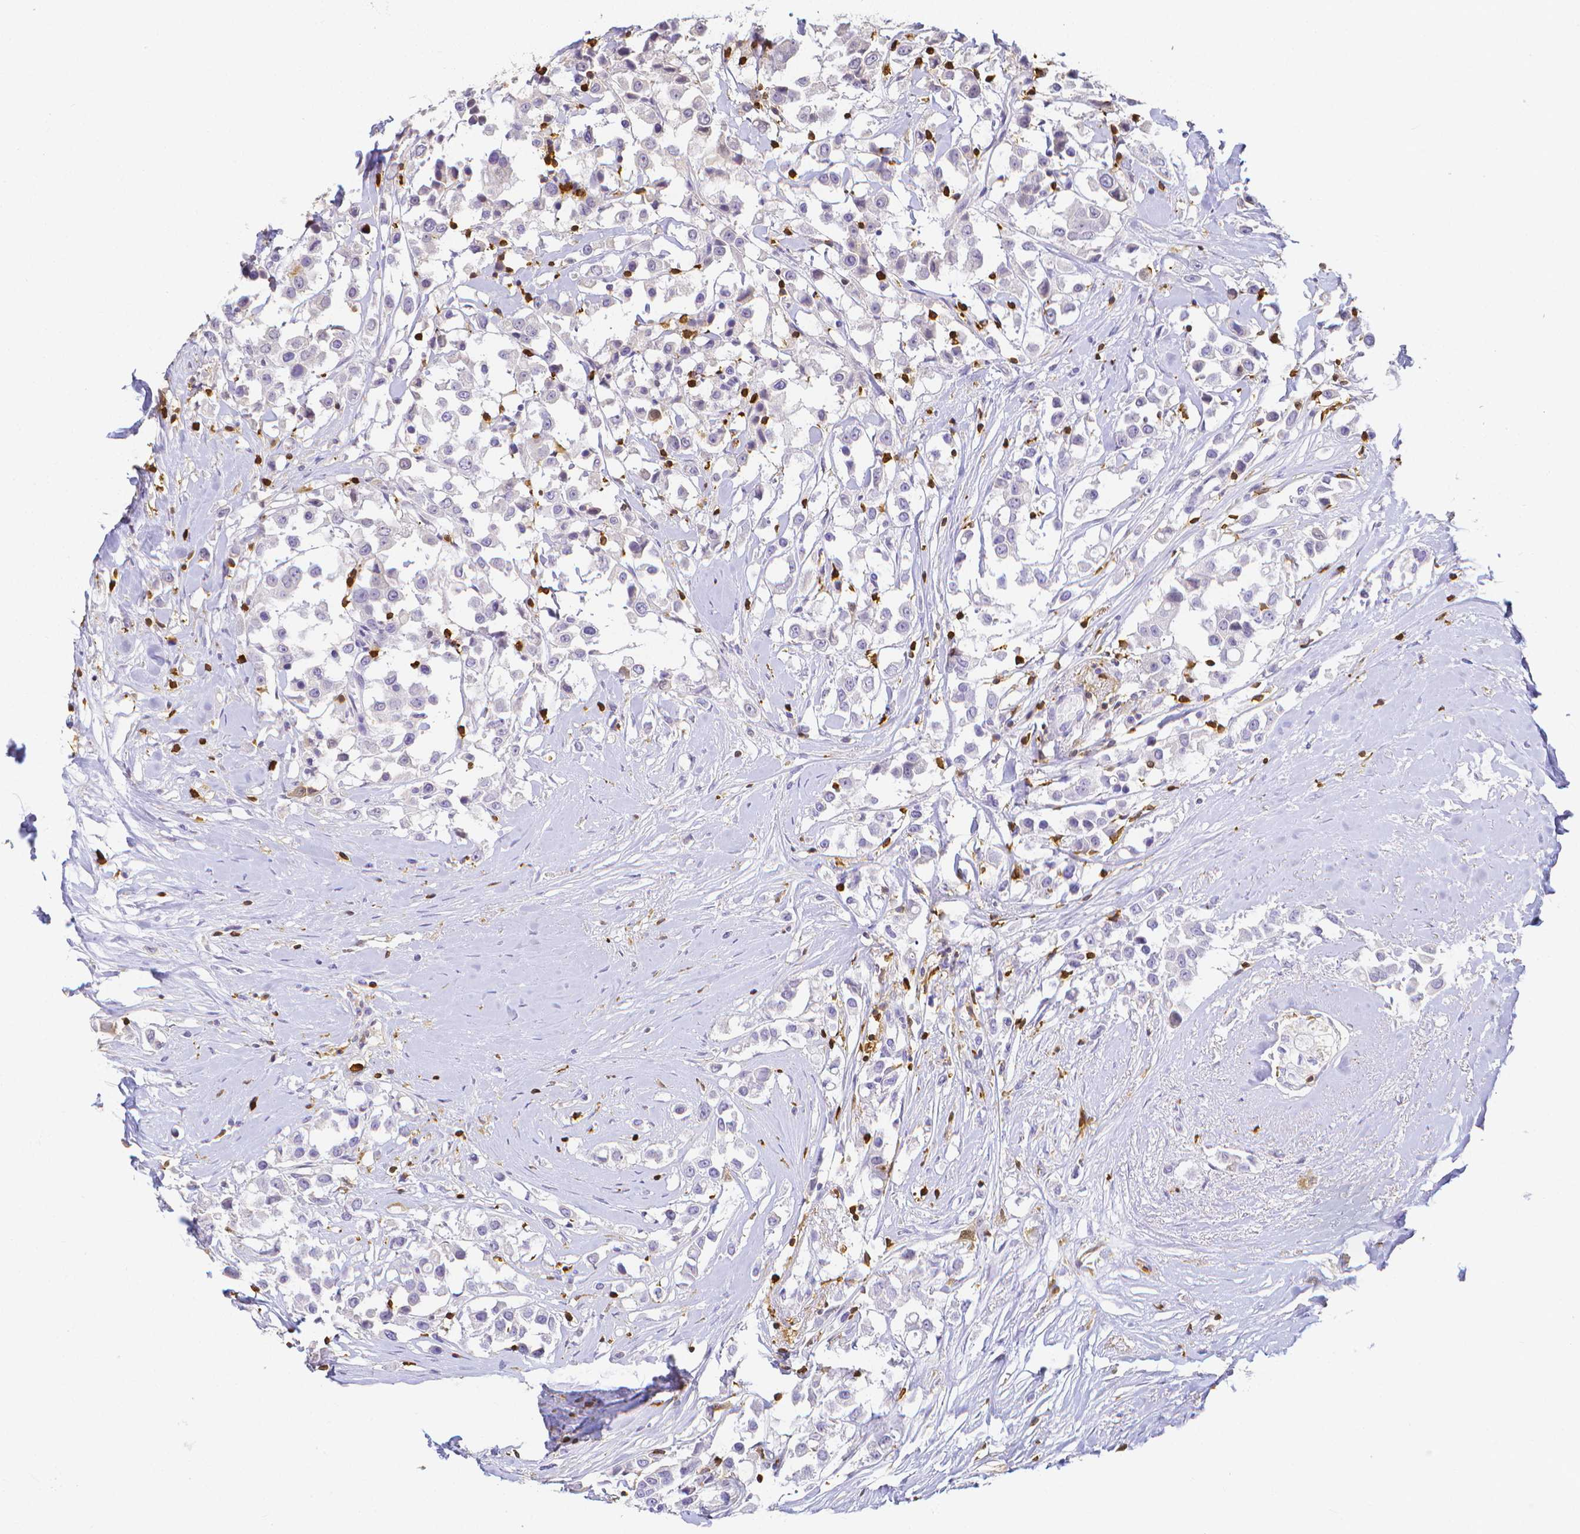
{"staining": {"intensity": "negative", "quantity": "none", "location": "none"}, "tissue": "breast cancer", "cell_type": "Tumor cells", "image_type": "cancer", "snomed": [{"axis": "morphology", "description": "Duct carcinoma"}, {"axis": "topography", "description": "Breast"}], "caption": "Immunohistochemistry (IHC) micrograph of breast cancer stained for a protein (brown), which demonstrates no staining in tumor cells.", "gene": "COTL1", "patient": {"sex": "female", "age": 61}}